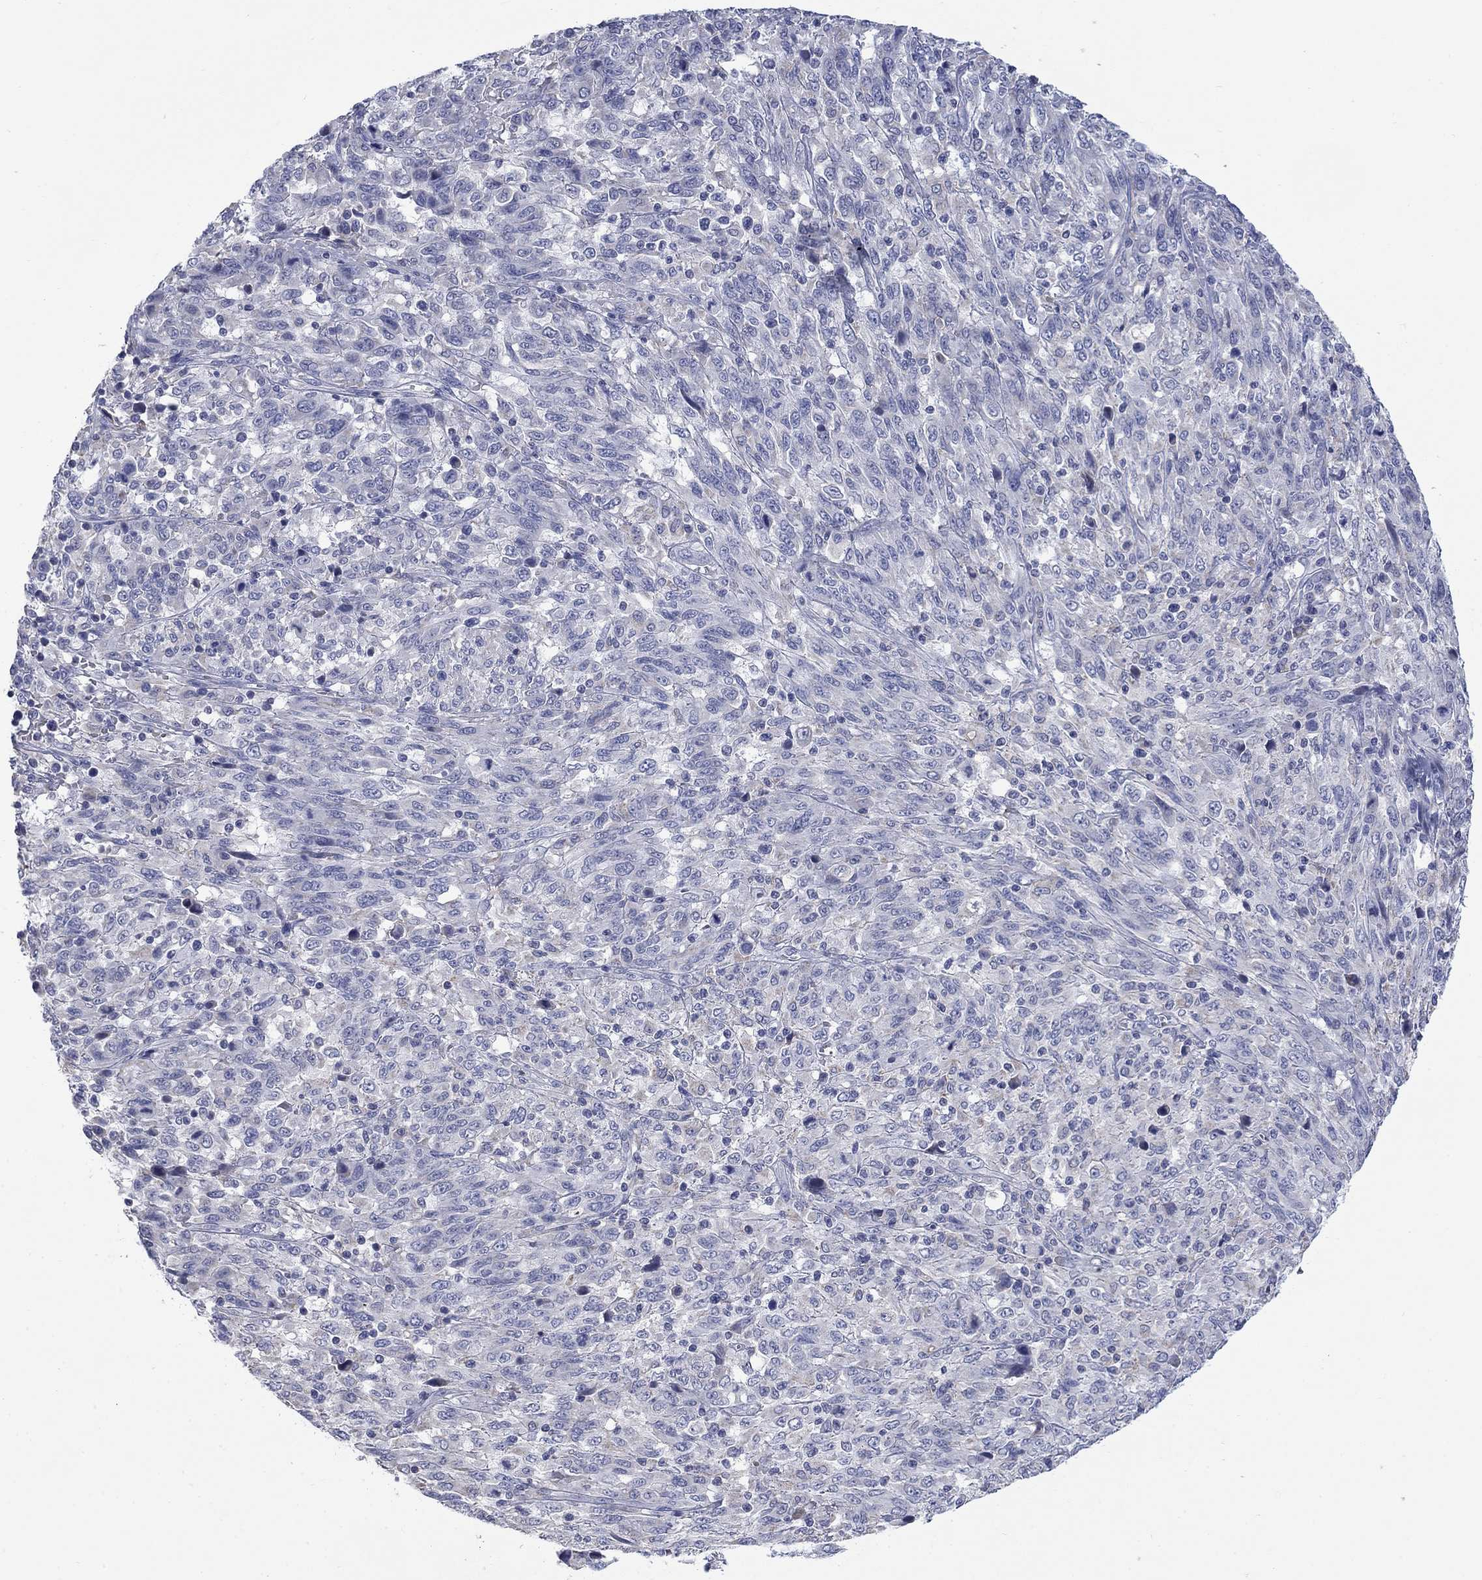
{"staining": {"intensity": "negative", "quantity": "none", "location": "none"}, "tissue": "melanoma", "cell_type": "Tumor cells", "image_type": "cancer", "snomed": [{"axis": "morphology", "description": "Malignant melanoma, NOS"}, {"axis": "topography", "description": "Skin"}], "caption": "A micrograph of human melanoma is negative for staining in tumor cells. (DAB (3,3'-diaminobenzidine) immunohistochemistry with hematoxylin counter stain).", "gene": "FRK", "patient": {"sex": "female", "age": 91}}